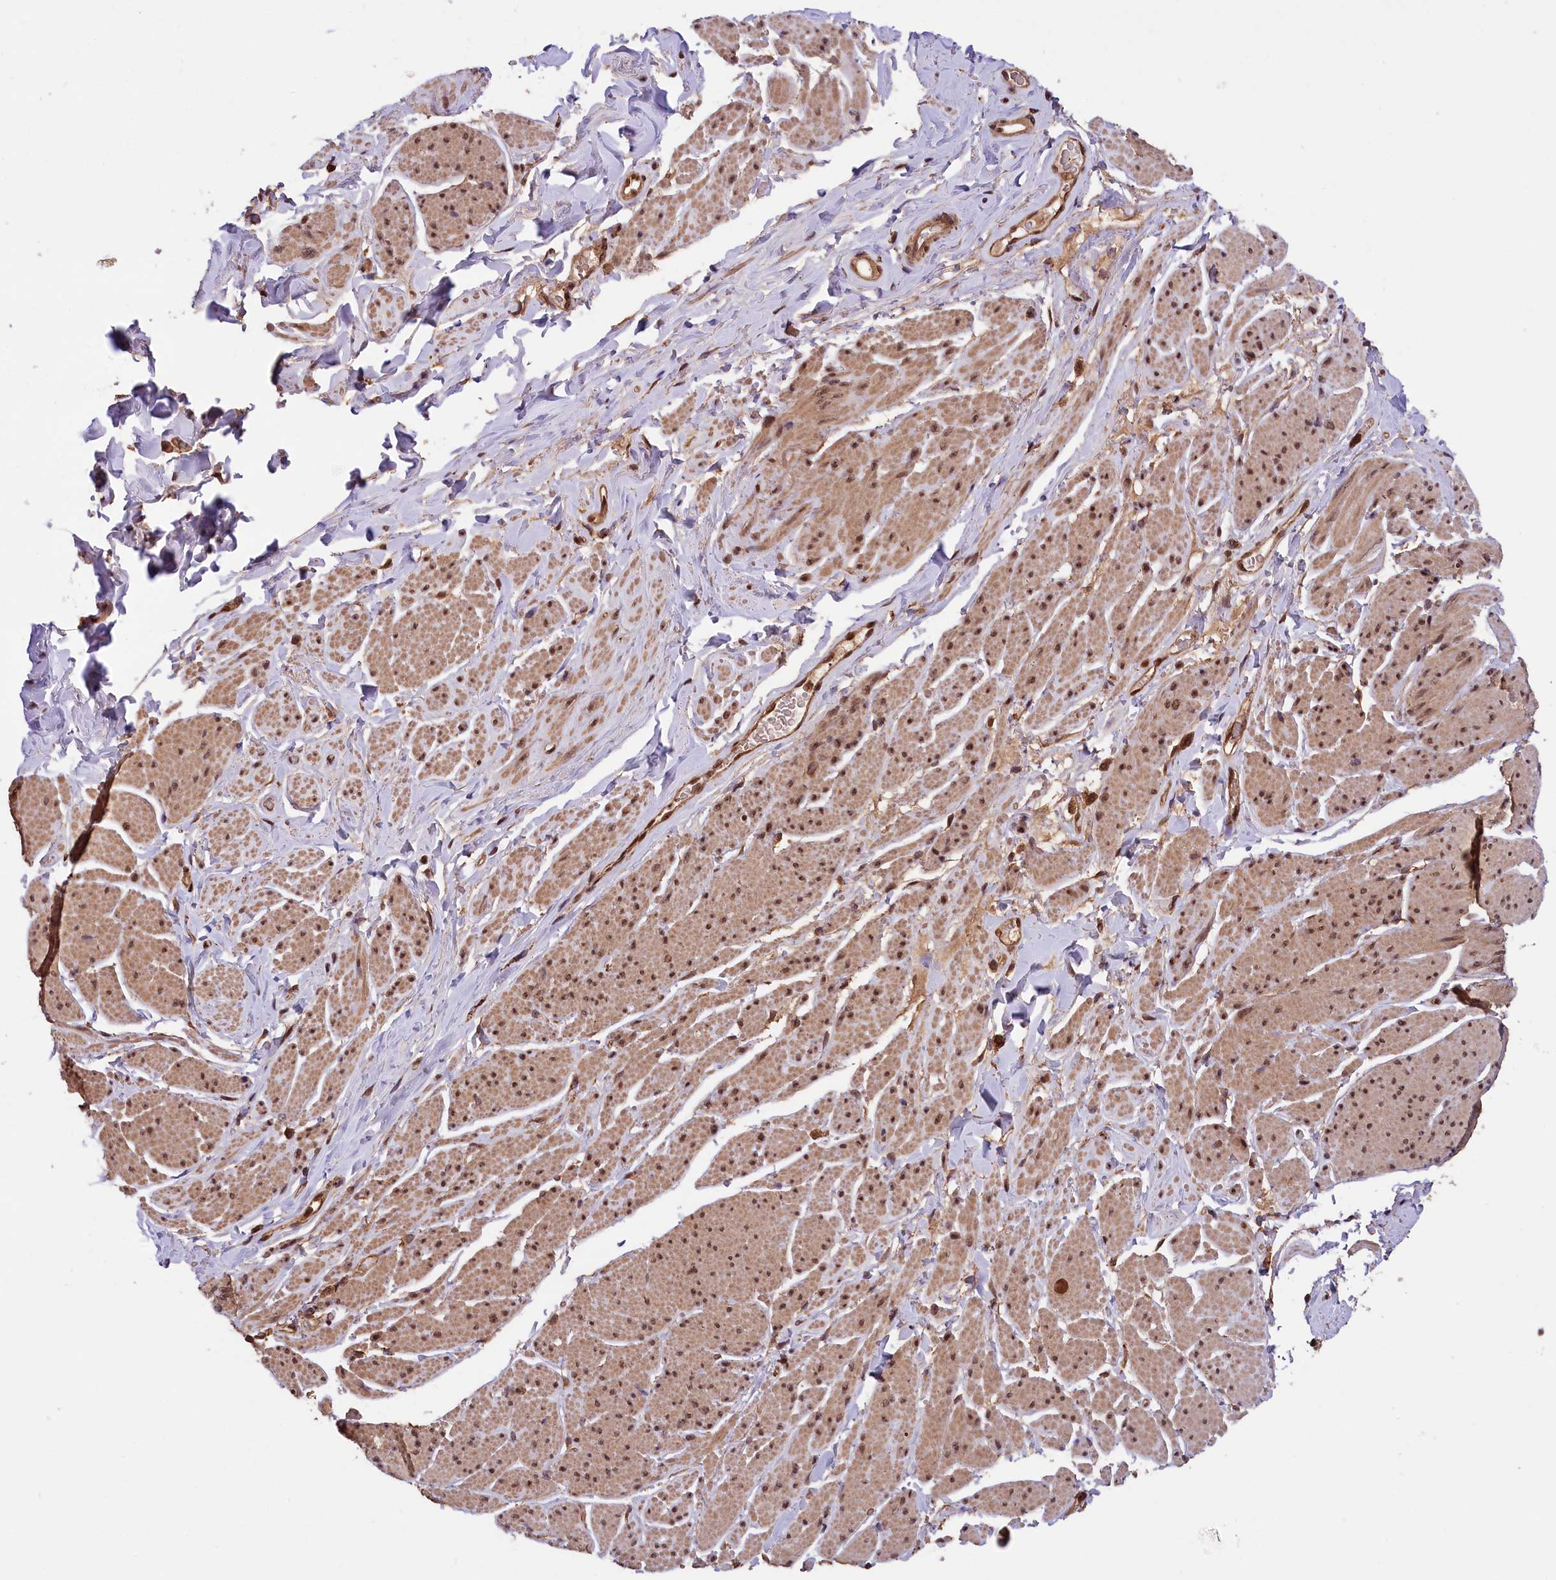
{"staining": {"intensity": "moderate", "quantity": "25%-75%", "location": "cytoplasmic/membranous,nuclear"}, "tissue": "smooth muscle", "cell_type": "Smooth muscle cells", "image_type": "normal", "snomed": [{"axis": "morphology", "description": "Normal tissue, NOS"}, {"axis": "topography", "description": "Smooth muscle"}, {"axis": "topography", "description": "Peripheral nerve tissue"}], "caption": "Moderate cytoplasmic/membranous,nuclear positivity is seen in about 25%-75% of smooth muscle cells in normal smooth muscle.", "gene": "IST1", "patient": {"sex": "male", "age": 69}}